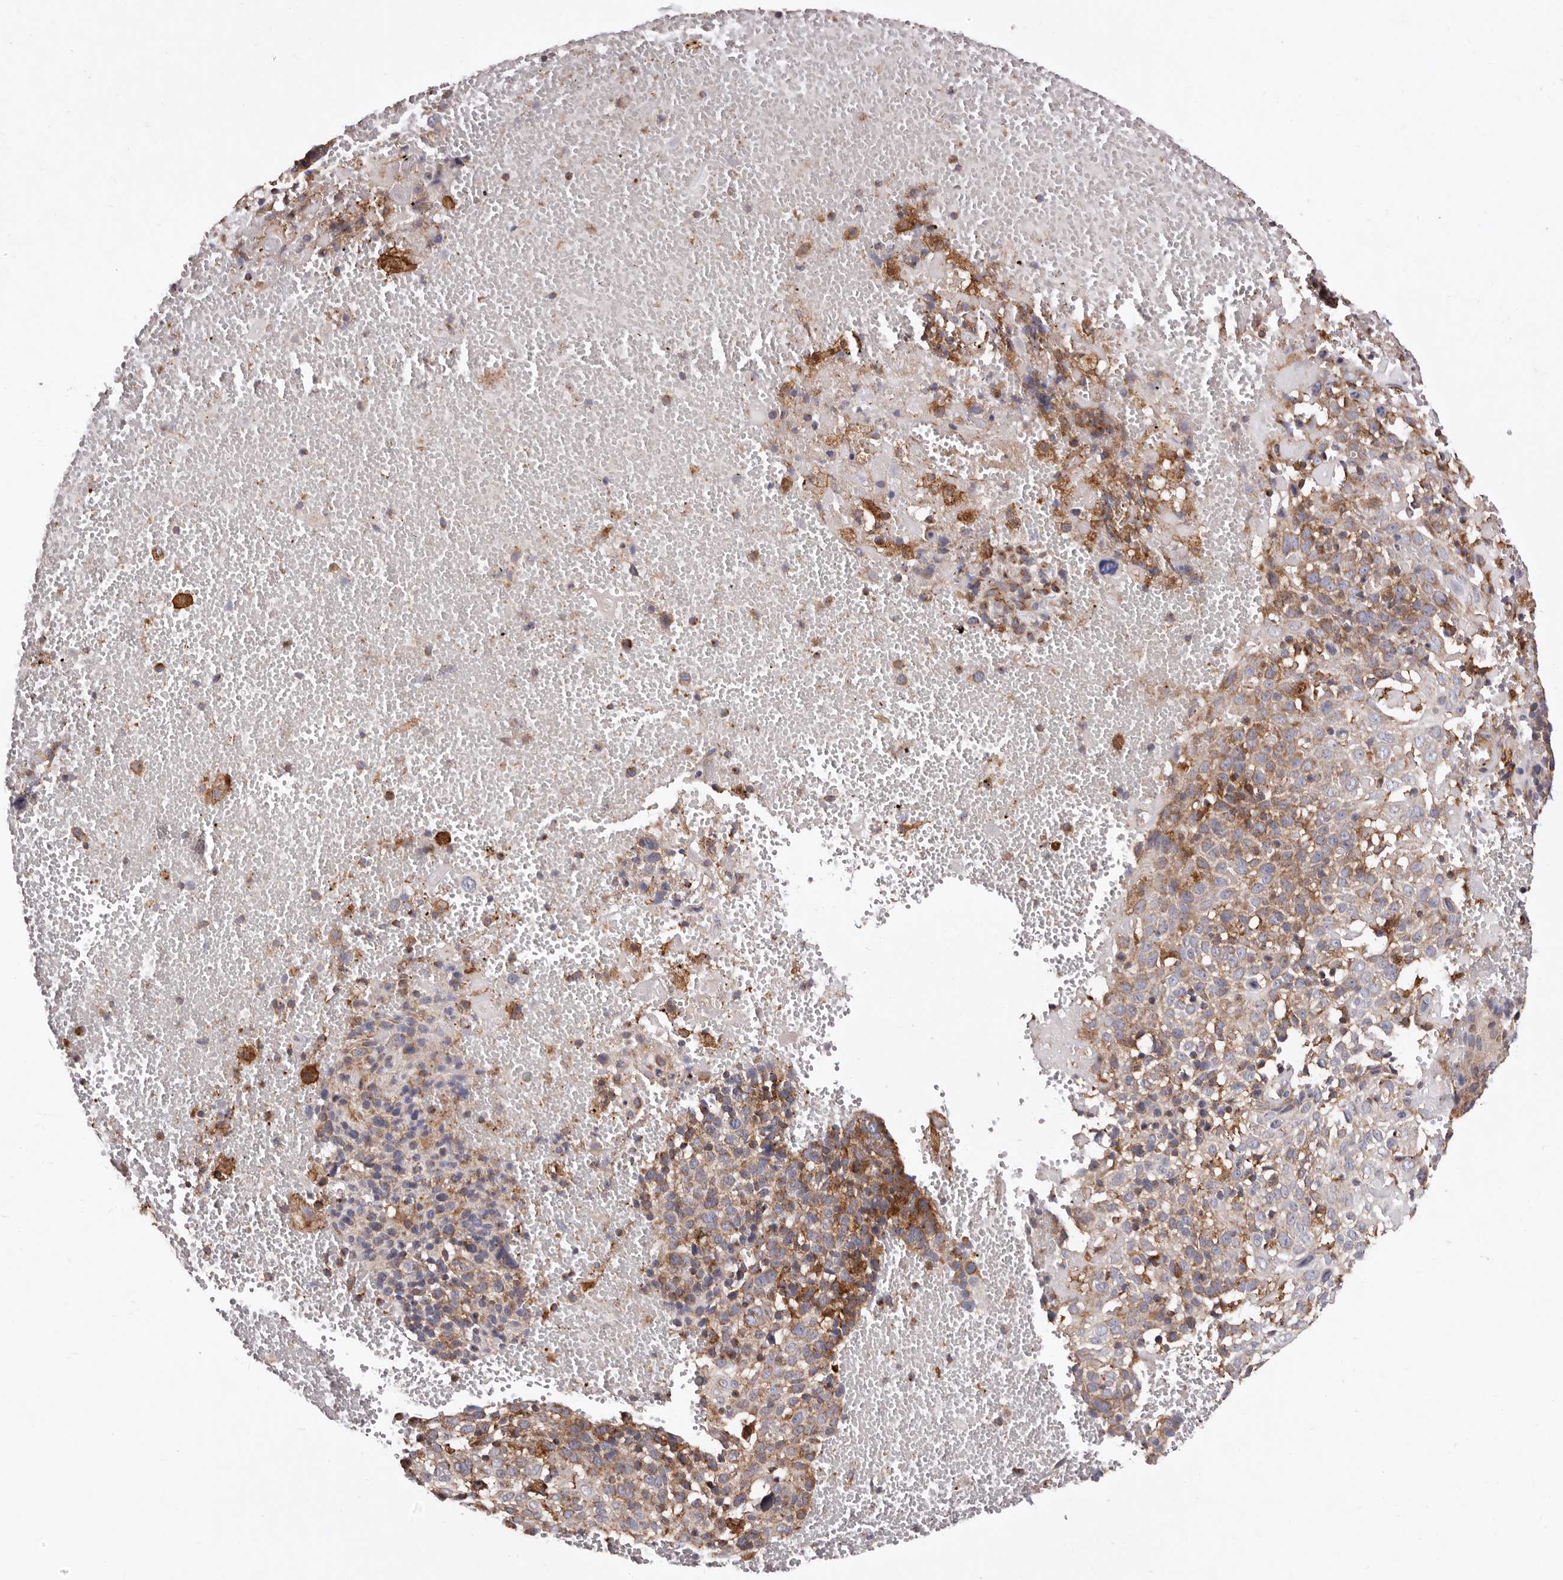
{"staining": {"intensity": "weak", "quantity": "25%-75%", "location": "cytoplasmic/membranous"}, "tissue": "cervical cancer", "cell_type": "Tumor cells", "image_type": "cancer", "snomed": [{"axis": "morphology", "description": "Squamous cell carcinoma, NOS"}, {"axis": "topography", "description": "Cervix"}], "caption": "A low amount of weak cytoplasmic/membranous staining is present in about 25%-75% of tumor cells in cervical cancer tissue.", "gene": "COQ8B", "patient": {"sex": "female", "age": 74}}